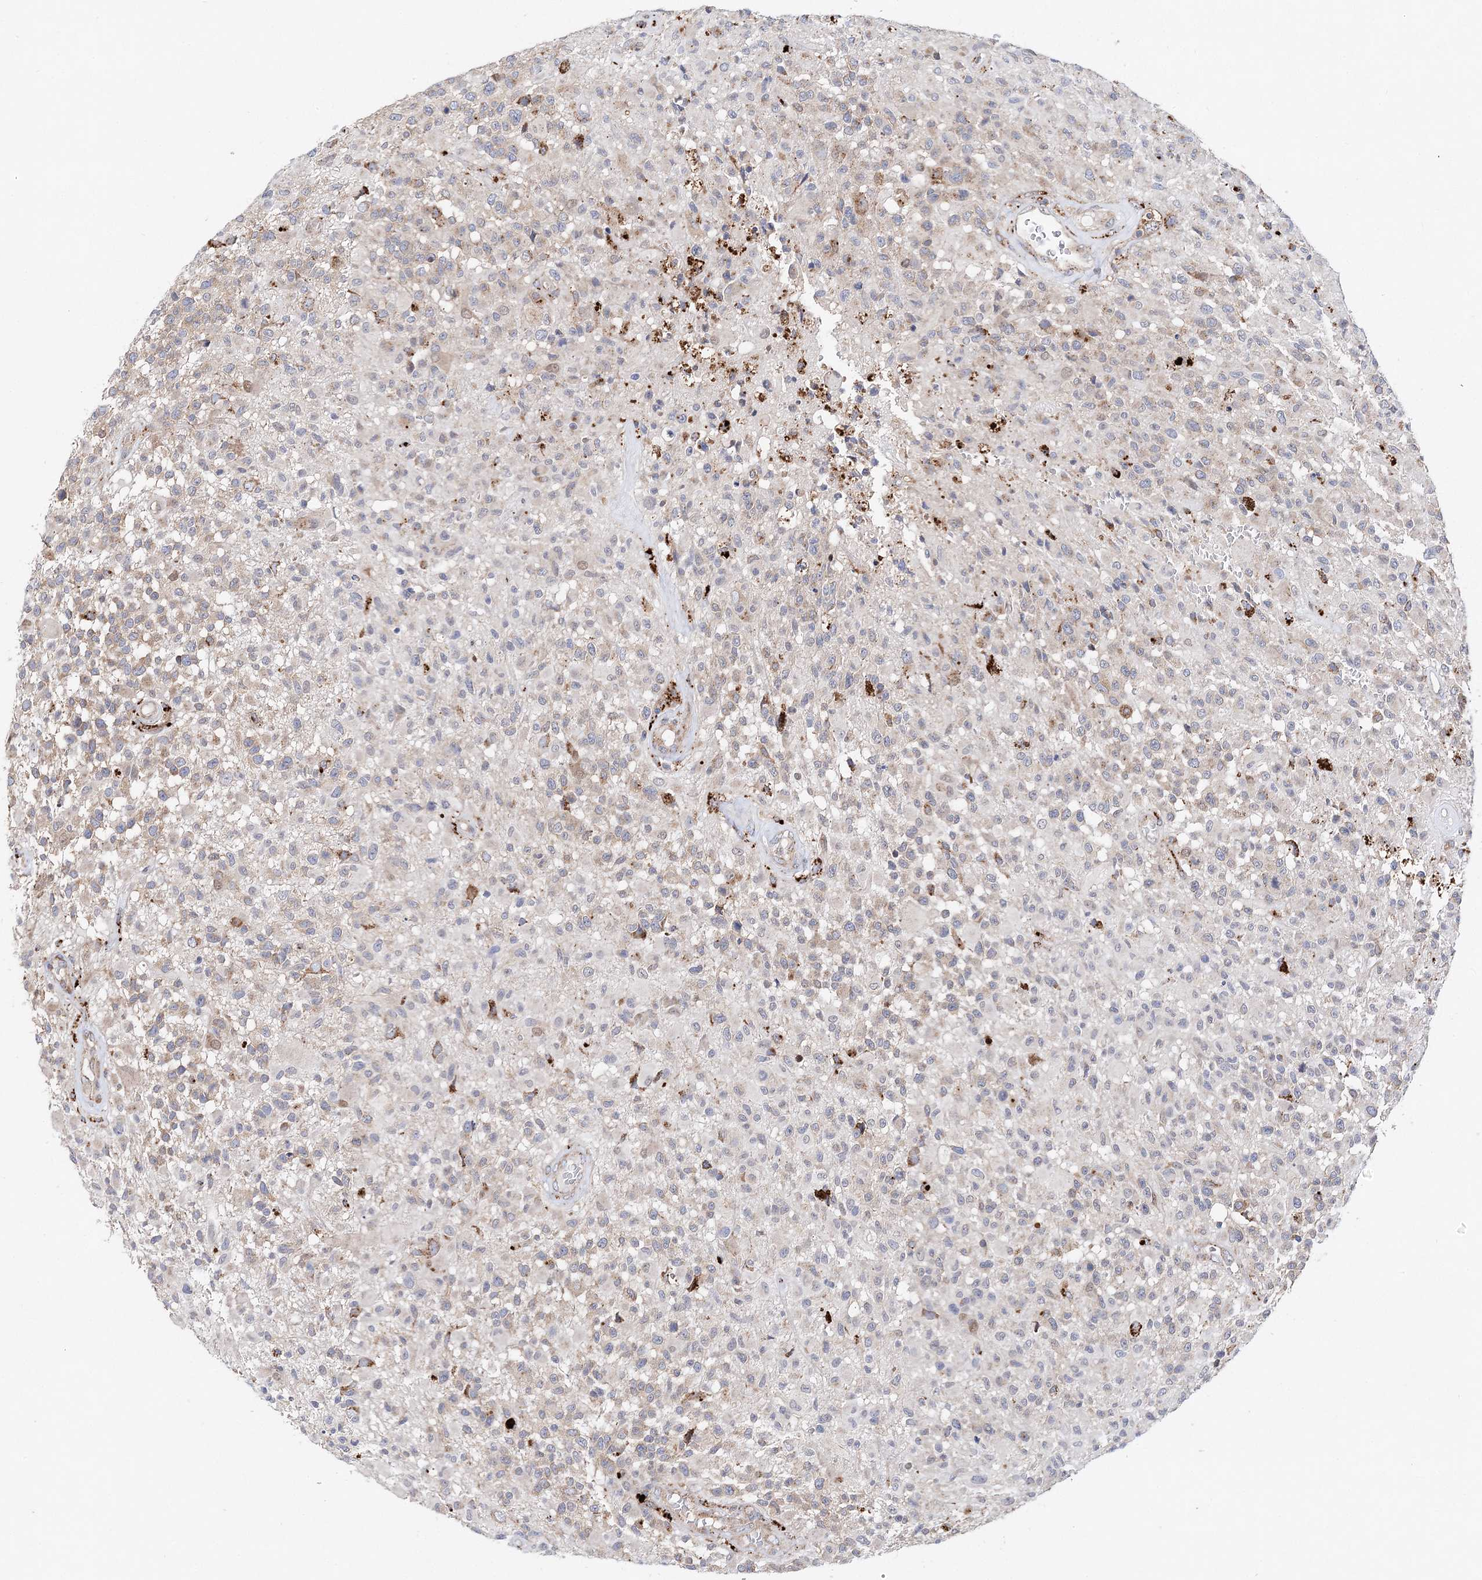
{"staining": {"intensity": "weak", "quantity": "25%-75%", "location": "cytoplasmic/membranous"}, "tissue": "glioma", "cell_type": "Tumor cells", "image_type": "cancer", "snomed": [{"axis": "morphology", "description": "Glioma, malignant, High grade"}, {"axis": "morphology", "description": "Glioblastoma, NOS"}, {"axis": "topography", "description": "Brain"}], "caption": "Glioblastoma stained with immunohistochemistry demonstrates weak cytoplasmic/membranous positivity in about 25%-75% of tumor cells.", "gene": "C3orf38", "patient": {"sex": "male", "age": 60}}